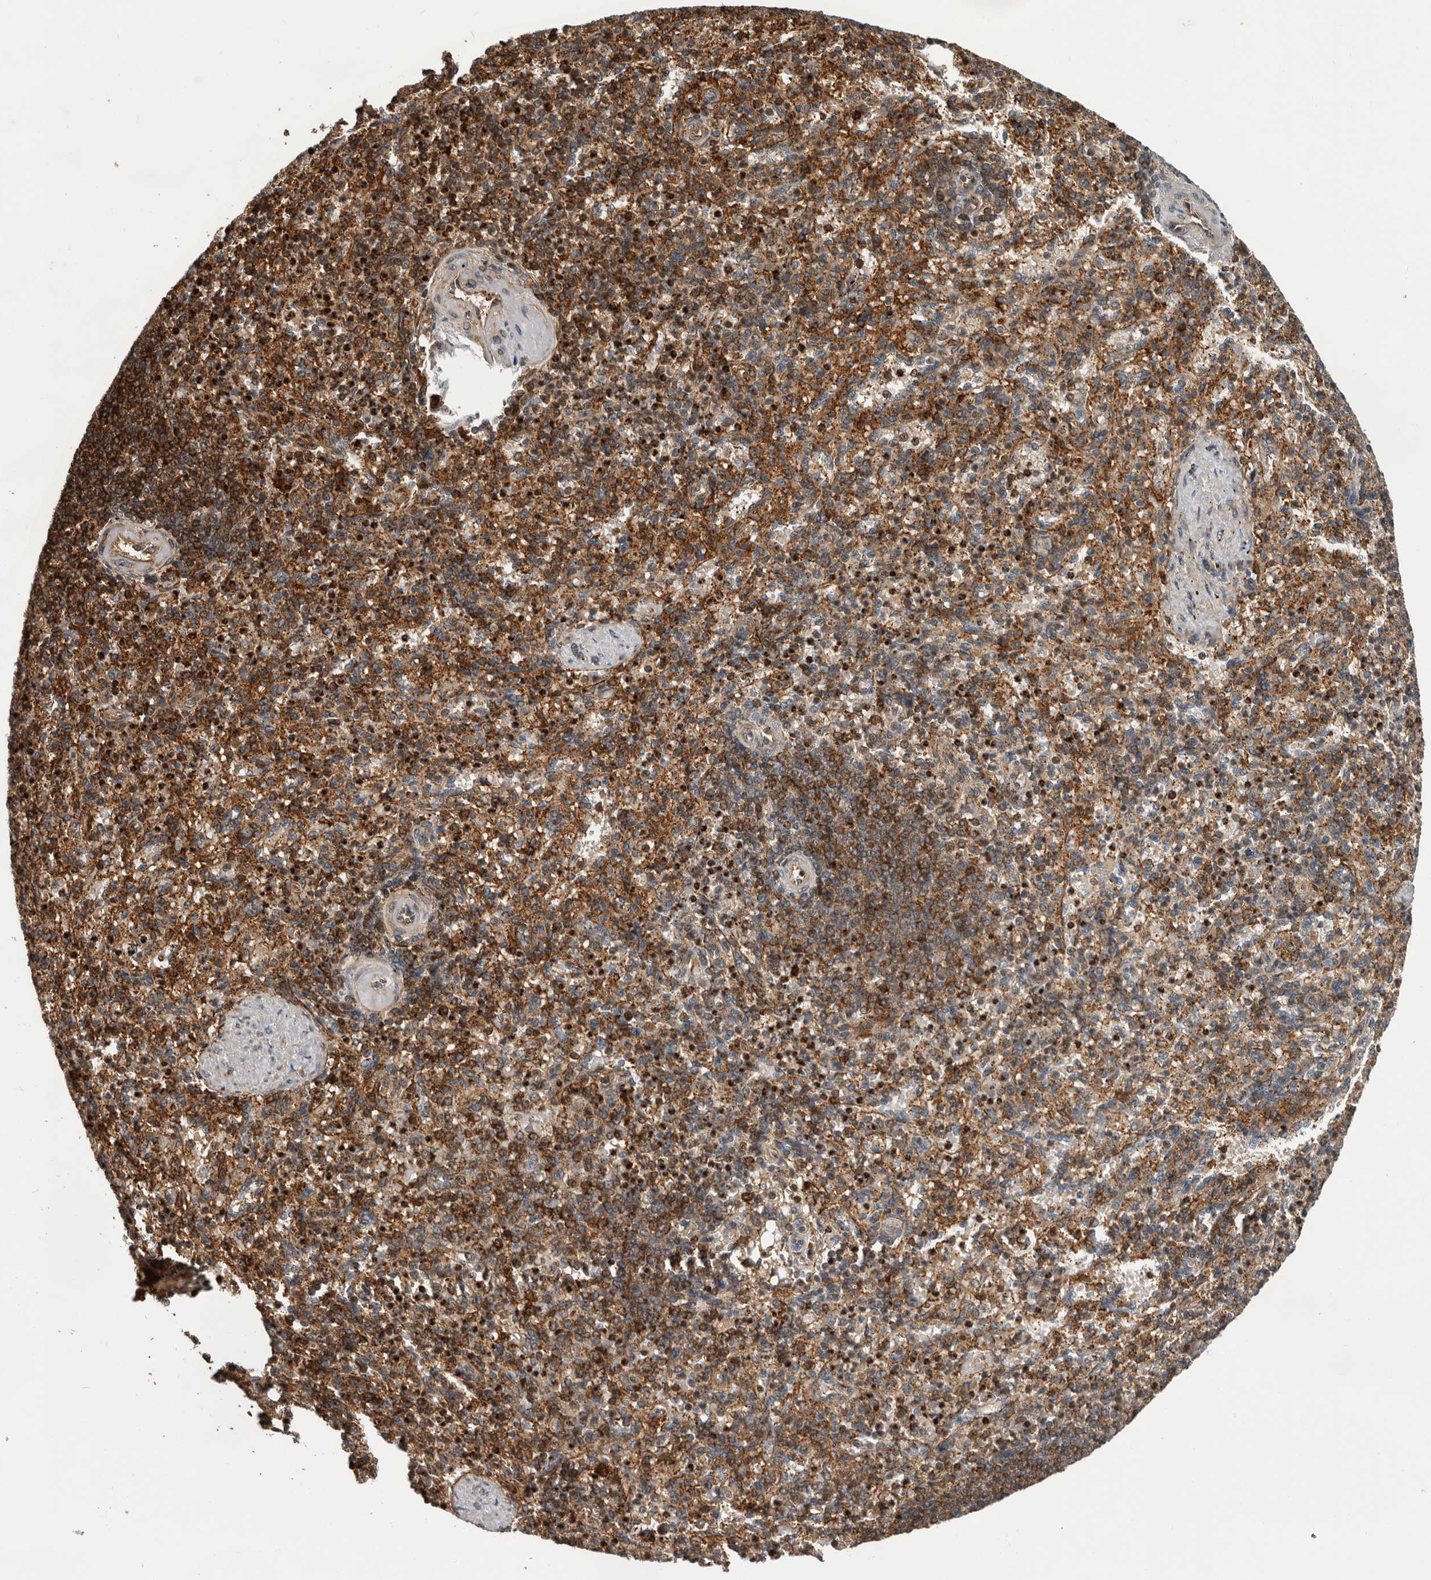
{"staining": {"intensity": "strong", "quantity": "25%-75%", "location": "cytoplasmic/membranous"}, "tissue": "spleen", "cell_type": "Cells in red pulp", "image_type": "normal", "snomed": [{"axis": "morphology", "description": "Normal tissue, NOS"}, {"axis": "topography", "description": "Spleen"}], "caption": "Protein staining by immunohistochemistry (IHC) displays strong cytoplasmic/membranous expression in about 25%-75% of cells in red pulp in benign spleen.", "gene": "RNF157", "patient": {"sex": "female", "age": 74}}